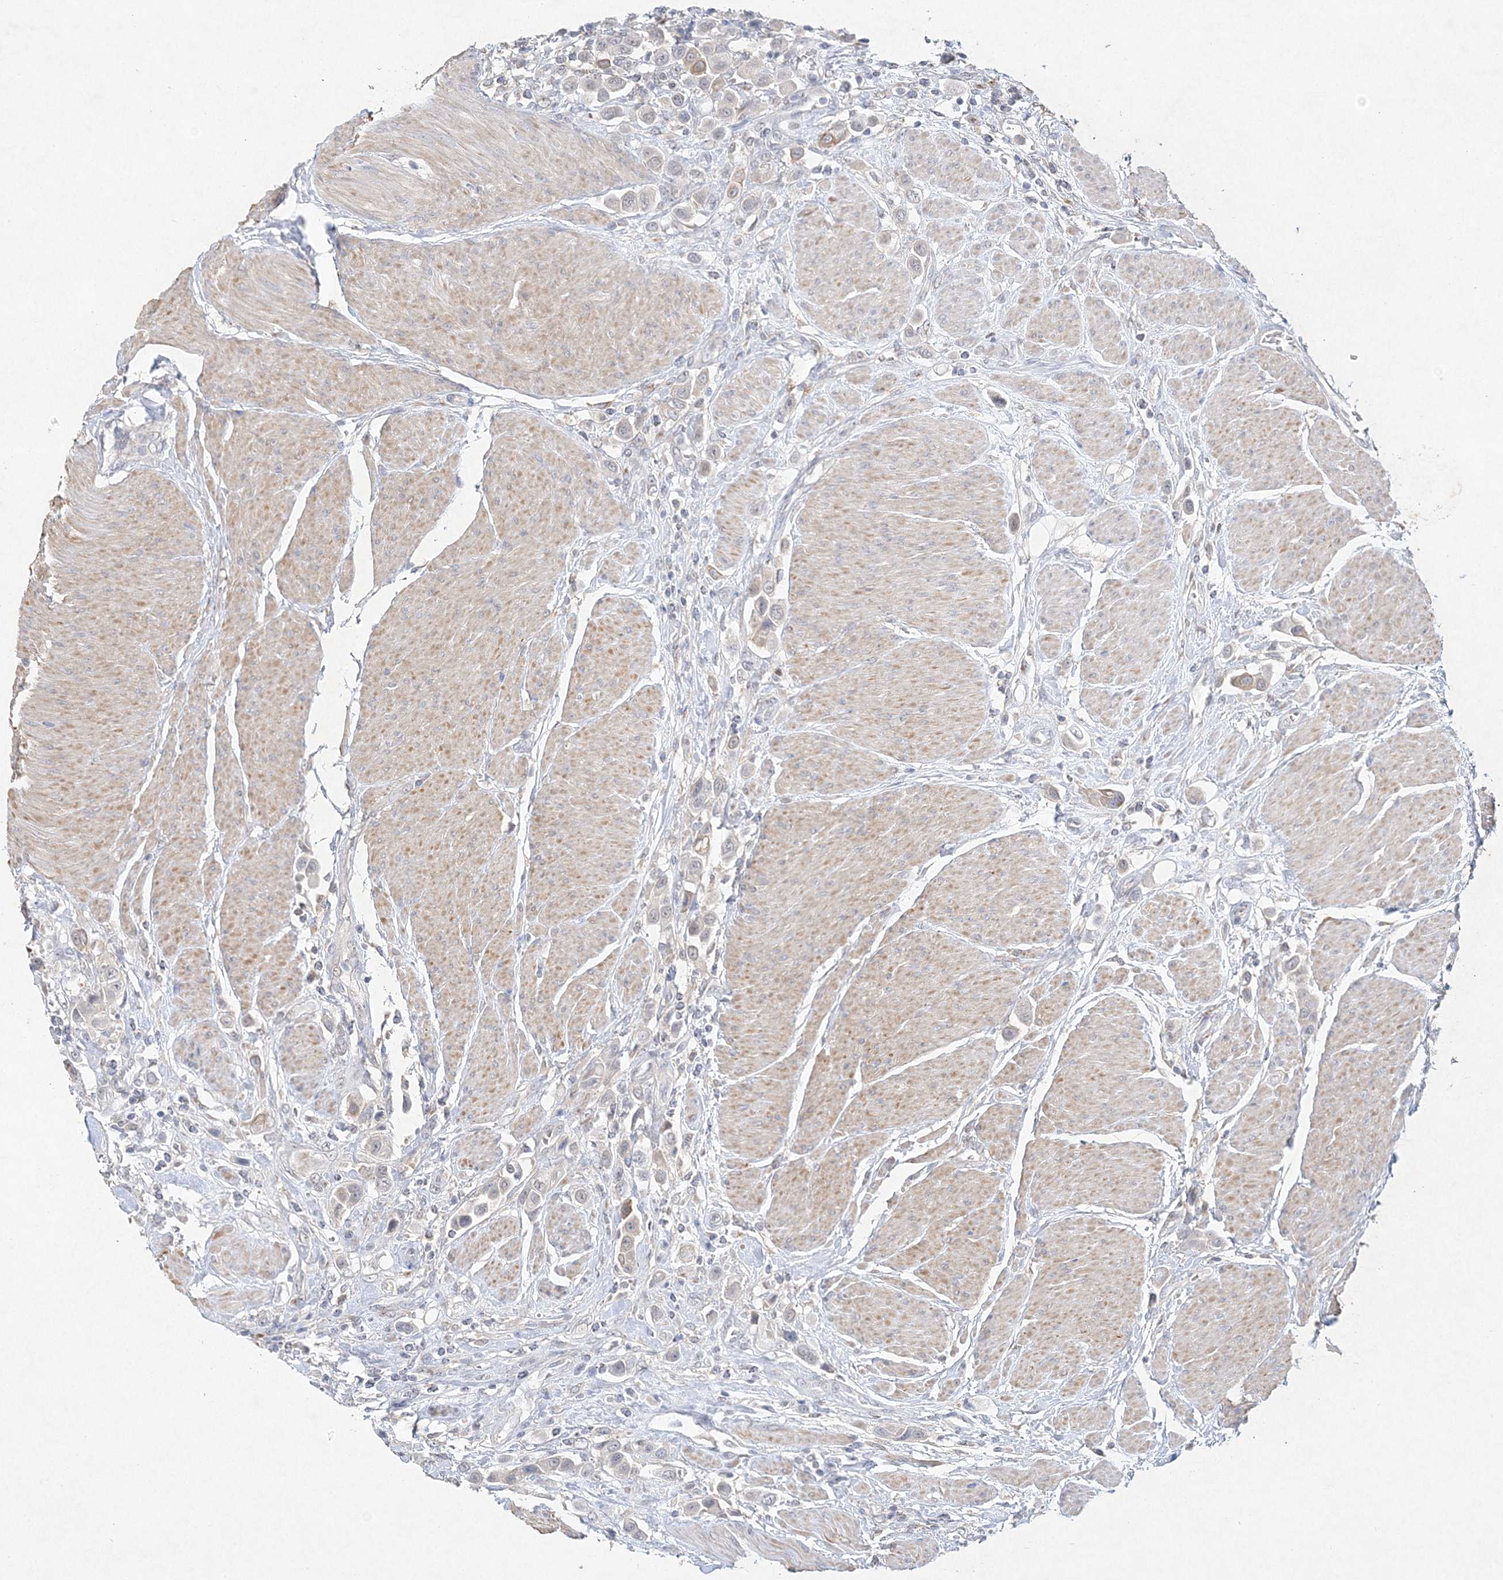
{"staining": {"intensity": "weak", "quantity": "<25%", "location": "cytoplasmic/membranous"}, "tissue": "urothelial cancer", "cell_type": "Tumor cells", "image_type": "cancer", "snomed": [{"axis": "morphology", "description": "Urothelial carcinoma, High grade"}, {"axis": "topography", "description": "Urinary bladder"}], "caption": "Immunohistochemical staining of human urothelial carcinoma (high-grade) demonstrates no significant positivity in tumor cells.", "gene": "MAT2B", "patient": {"sex": "male", "age": 50}}